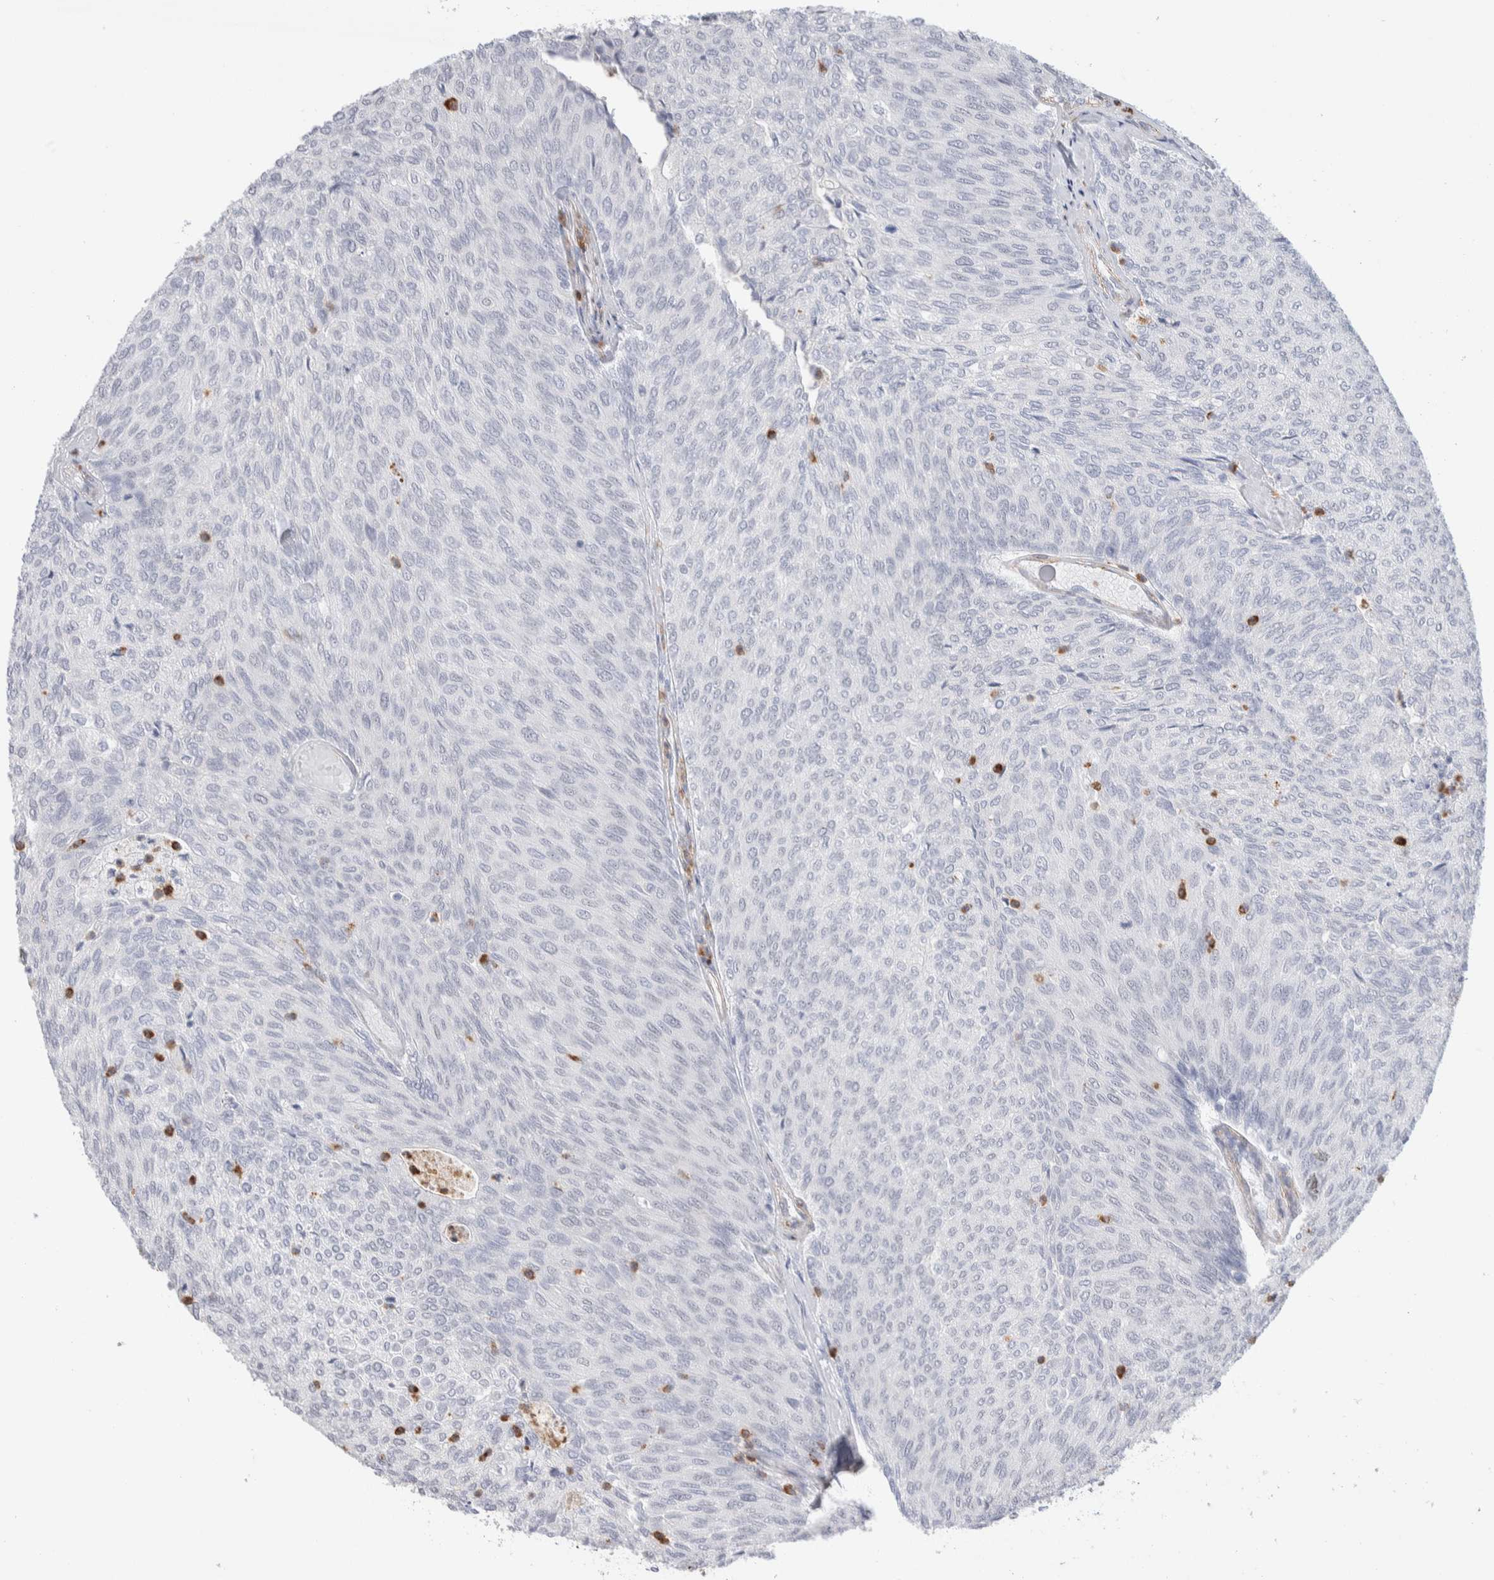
{"staining": {"intensity": "negative", "quantity": "none", "location": "none"}, "tissue": "urothelial cancer", "cell_type": "Tumor cells", "image_type": "cancer", "snomed": [{"axis": "morphology", "description": "Urothelial carcinoma, Low grade"}, {"axis": "topography", "description": "Urinary bladder"}], "caption": "High magnification brightfield microscopy of low-grade urothelial carcinoma stained with DAB (brown) and counterstained with hematoxylin (blue): tumor cells show no significant staining.", "gene": "SEPTIN4", "patient": {"sex": "female", "age": 79}}